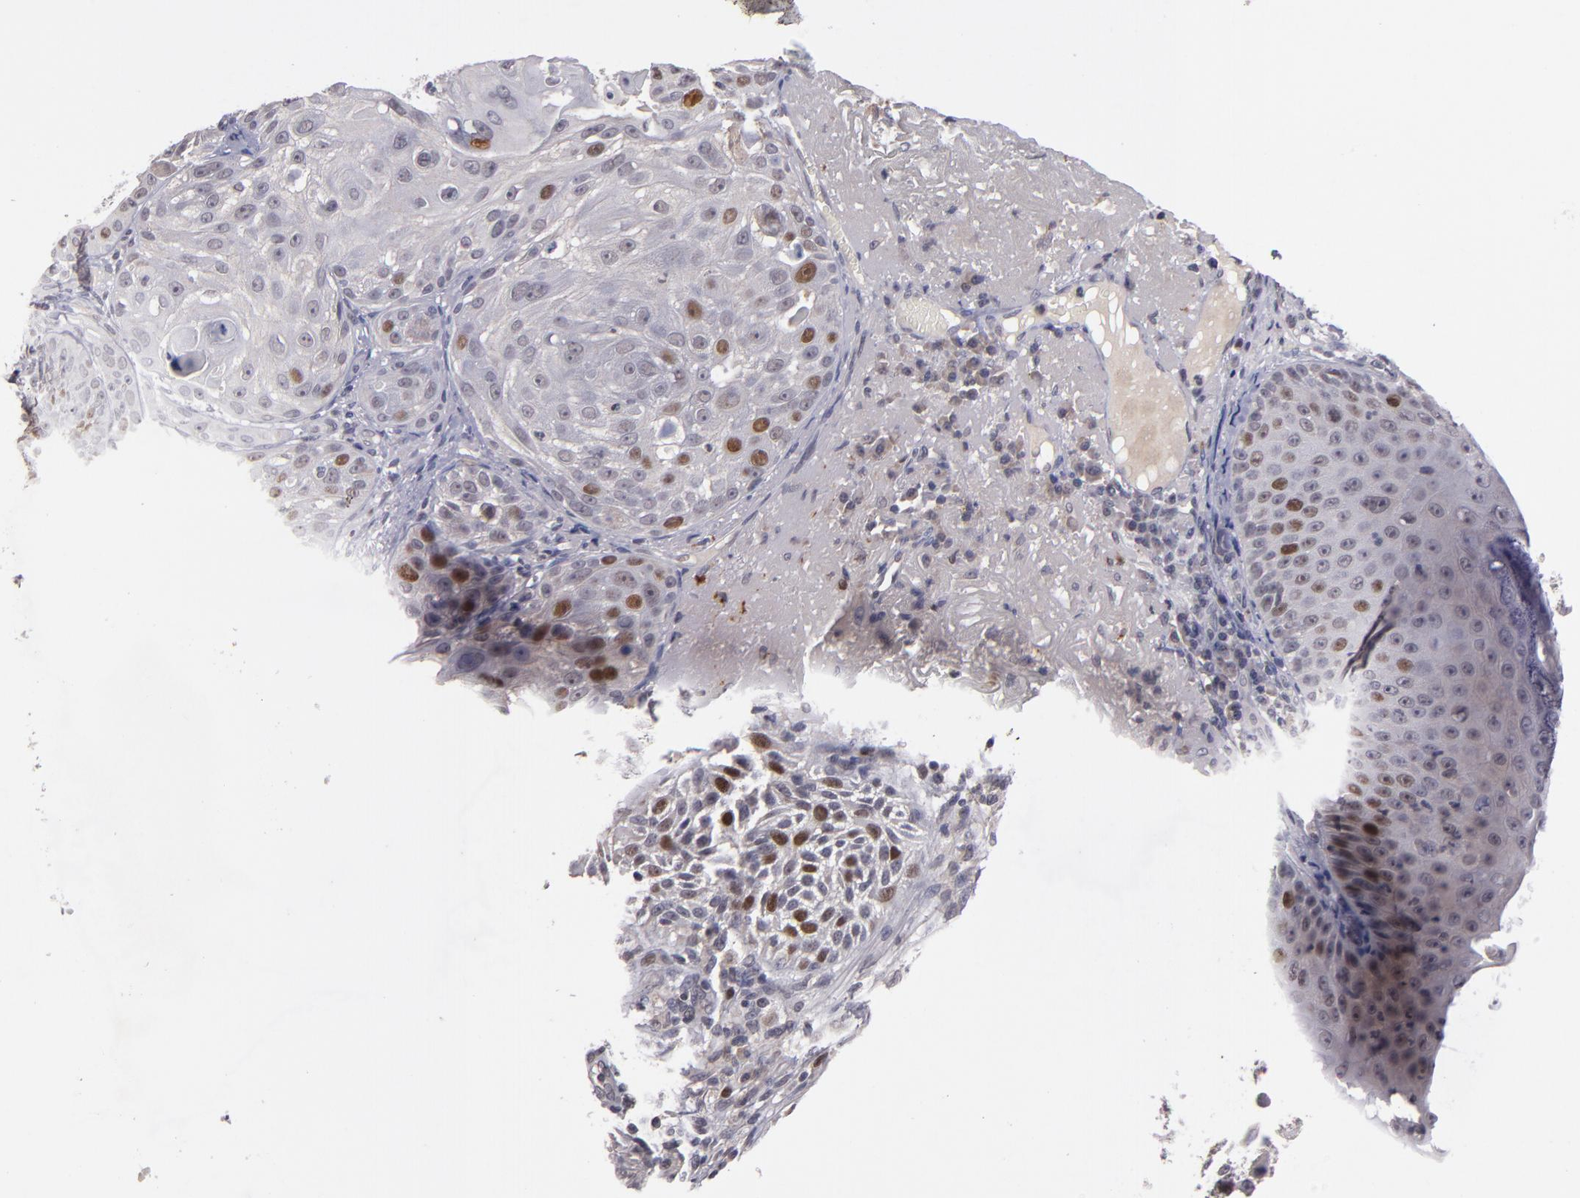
{"staining": {"intensity": "strong", "quantity": "25%-75%", "location": "nuclear"}, "tissue": "skin cancer", "cell_type": "Tumor cells", "image_type": "cancer", "snomed": [{"axis": "morphology", "description": "Squamous cell carcinoma, NOS"}, {"axis": "topography", "description": "Skin"}], "caption": "DAB immunohistochemical staining of human skin cancer exhibits strong nuclear protein expression in approximately 25%-75% of tumor cells.", "gene": "CDC7", "patient": {"sex": "female", "age": 89}}